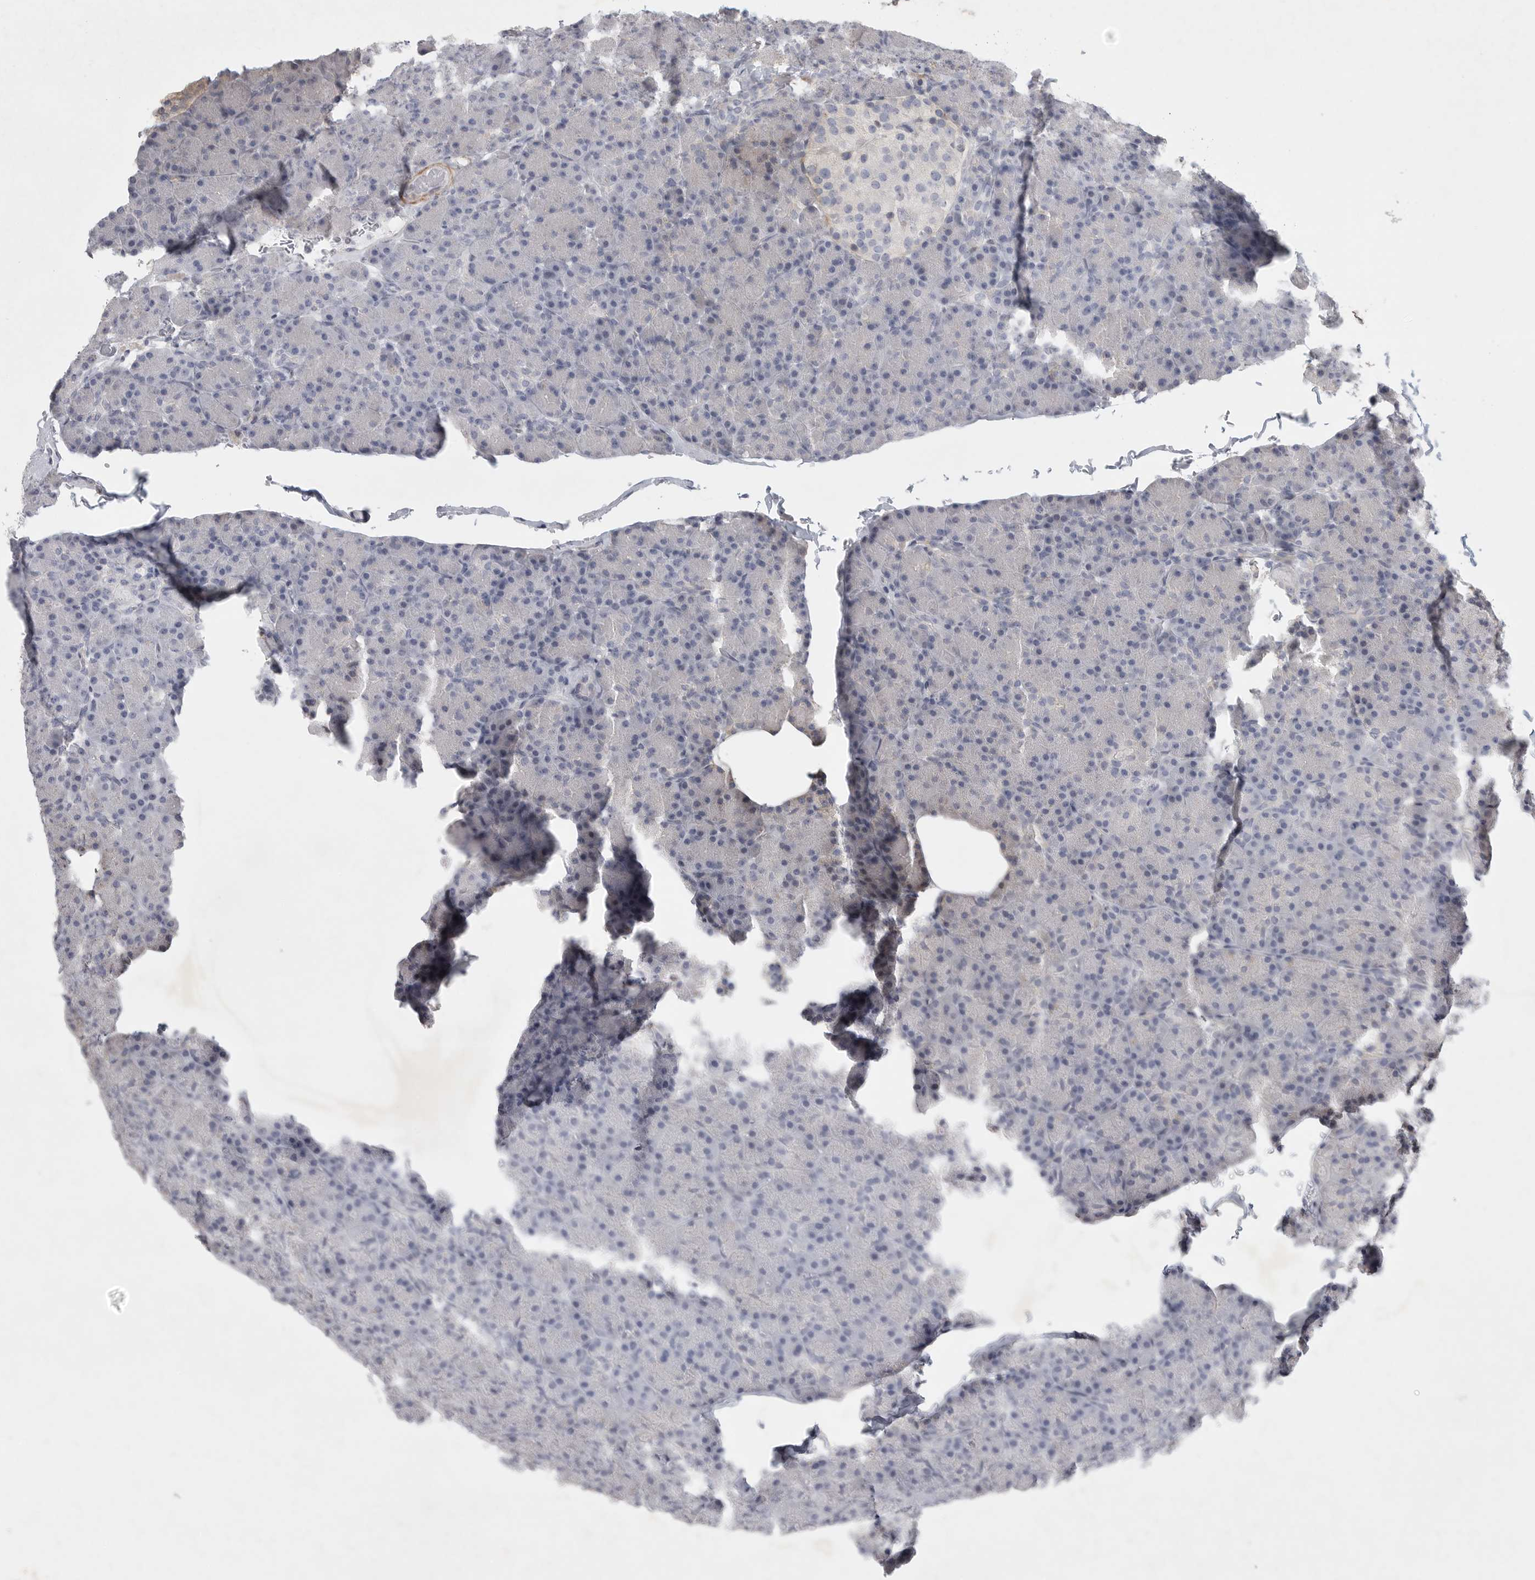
{"staining": {"intensity": "negative", "quantity": "none", "location": "none"}, "tissue": "pancreas", "cell_type": "Exocrine glandular cells", "image_type": "normal", "snomed": [{"axis": "morphology", "description": "Normal tissue, NOS"}, {"axis": "topography", "description": "Pancreas"}], "caption": "Exocrine glandular cells show no significant positivity in normal pancreas. Brightfield microscopy of IHC stained with DAB (3,3'-diaminobenzidine) (brown) and hematoxylin (blue), captured at high magnification.", "gene": "TNR", "patient": {"sex": "female", "age": 43}}